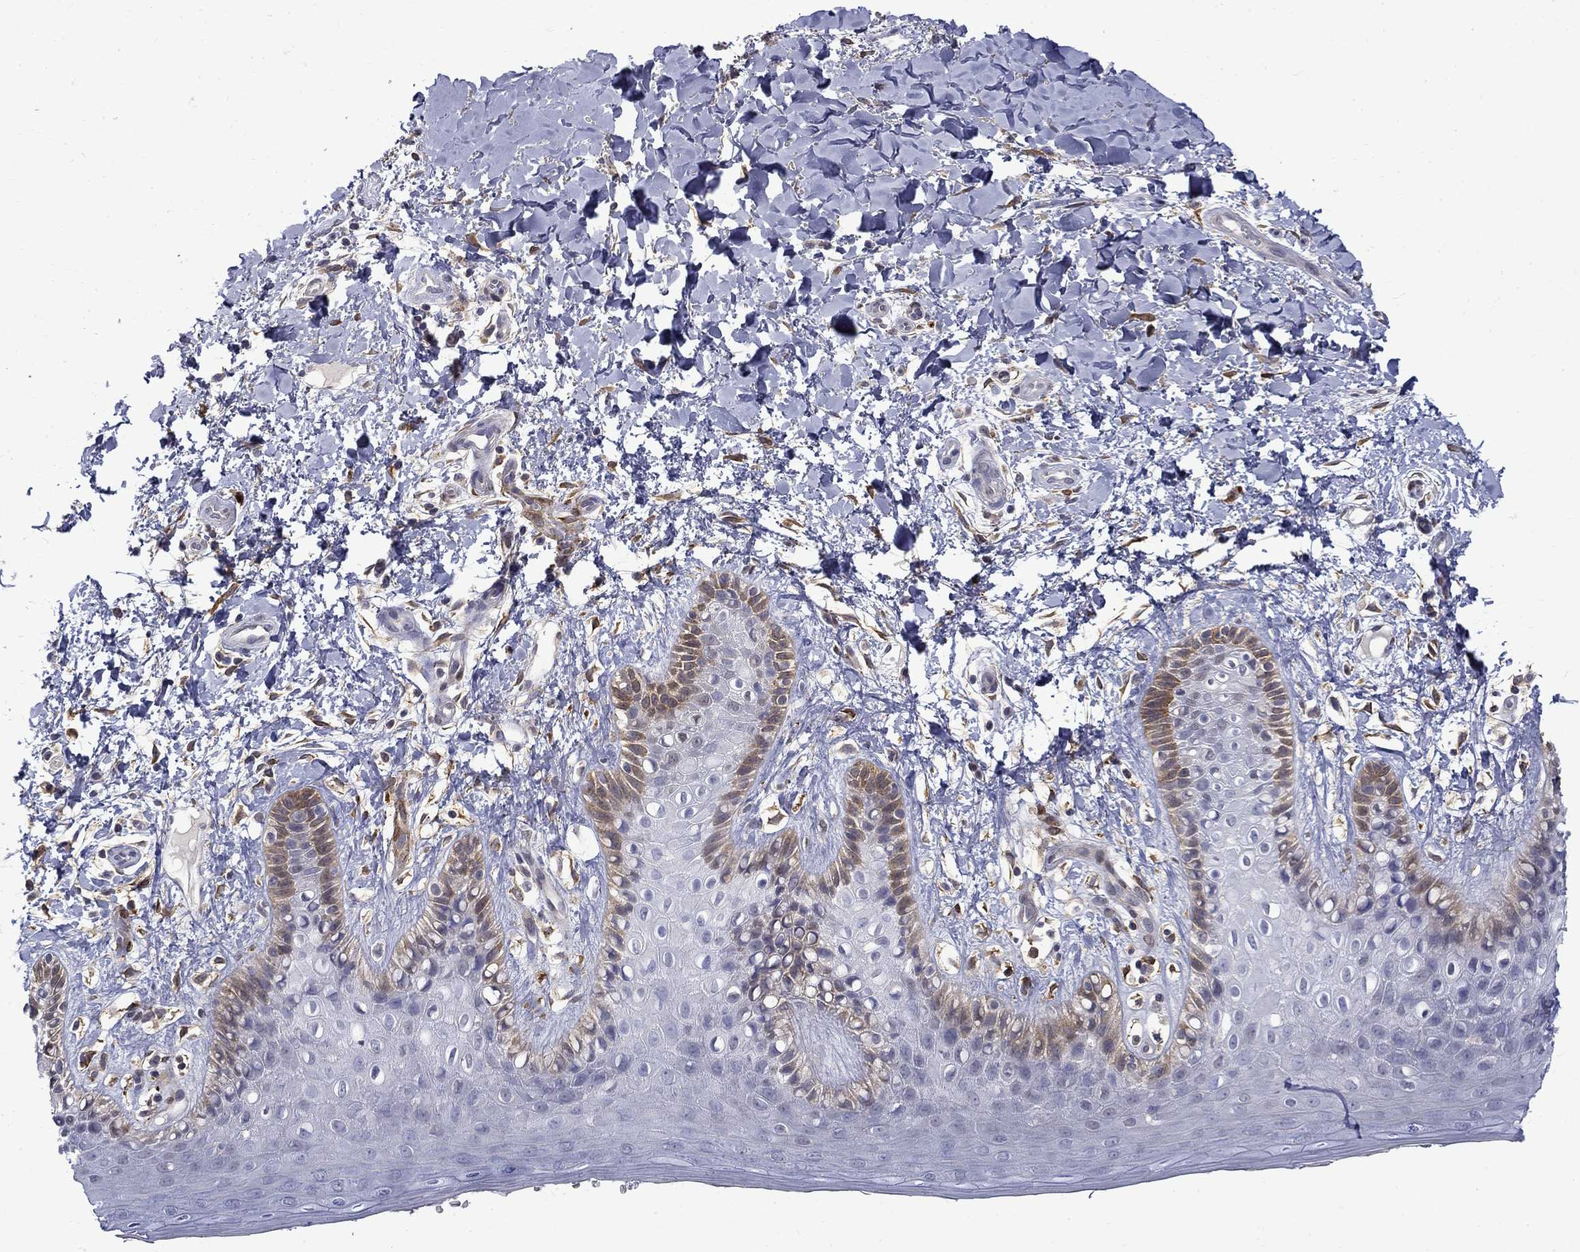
{"staining": {"intensity": "moderate", "quantity": "25%-75%", "location": "cytoplasmic/membranous"}, "tissue": "skin", "cell_type": "Epidermal cells", "image_type": "normal", "snomed": [{"axis": "morphology", "description": "Normal tissue, NOS"}, {"axis": "topography", "description": "Anal"}], "caption": "This is an image of immunohistochemistry staining of normal skin, which shows moderate expression in the cytoplasmic/membranous of epidermal cells.", "gene": "PCBP2", "patient": {"sex": "male", "age": 36}}